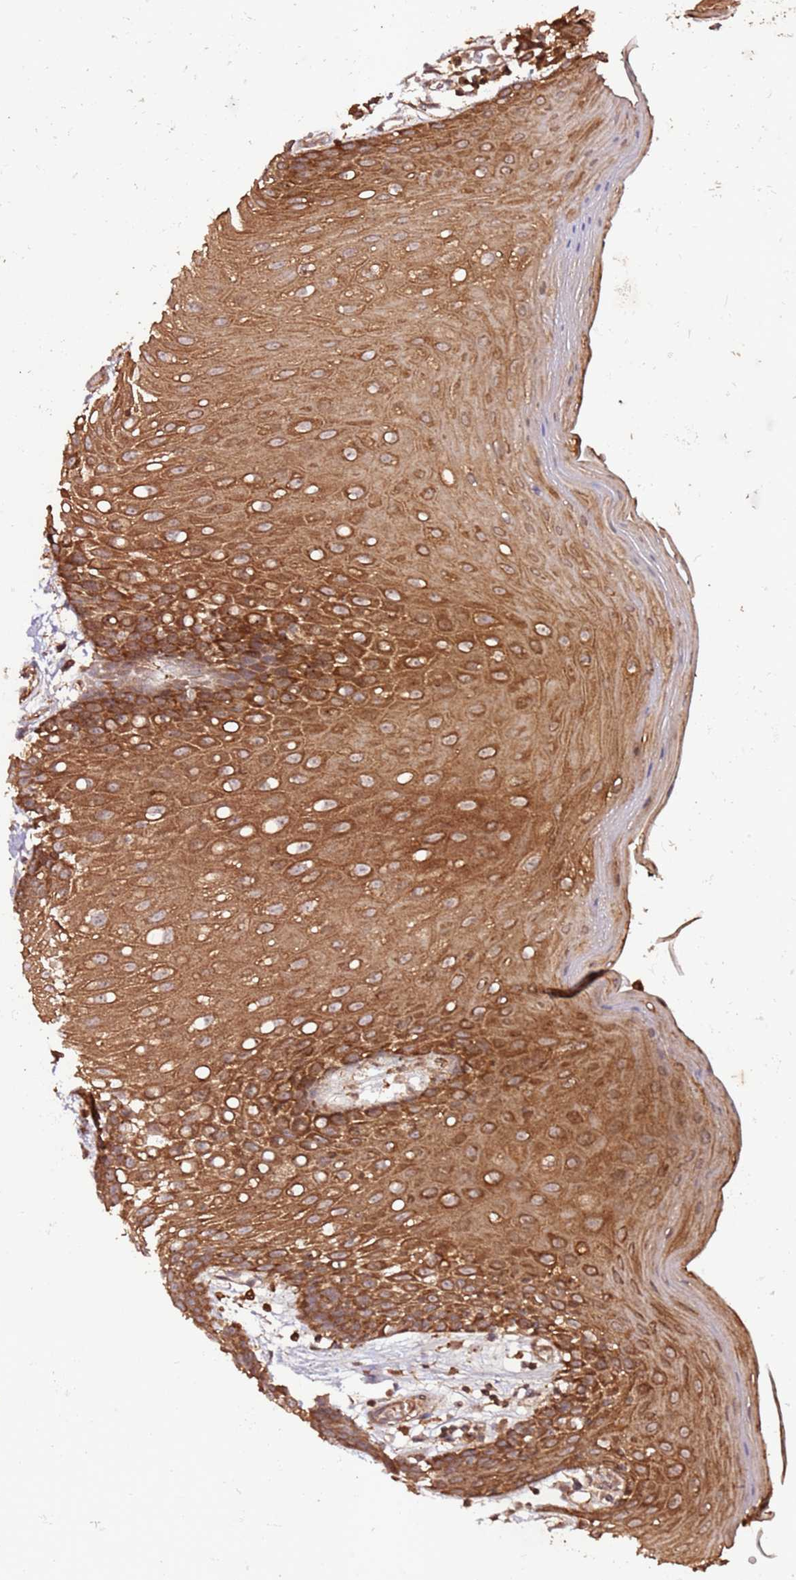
{"staining": {"intensity": "strong", "quantity": ">75%", "location": "cytoplasmic/membranous"}, "tissue": "oral mucosa", "cell_type": "Squamous epithelial cells", "image_type": "normal", "snomed": [{"axis": "morphology", "description": "Normal tissue, NOS"}, {"axis": "topography", "description": "Oral tissue"}, {"axis": "topography", "description": "Tounge, NOS"}], "caption": "Brown immunohistochemical staining in normal human oral mucosa displays strong cytoplasmic/membranous positivity in approximately >75% of squamous epithelial cells. The protein of interest is shown in brown color, while the nuclei are stained blue.", "gene": "FAM186A", "patient": {"sex": "female", "age": 59}}